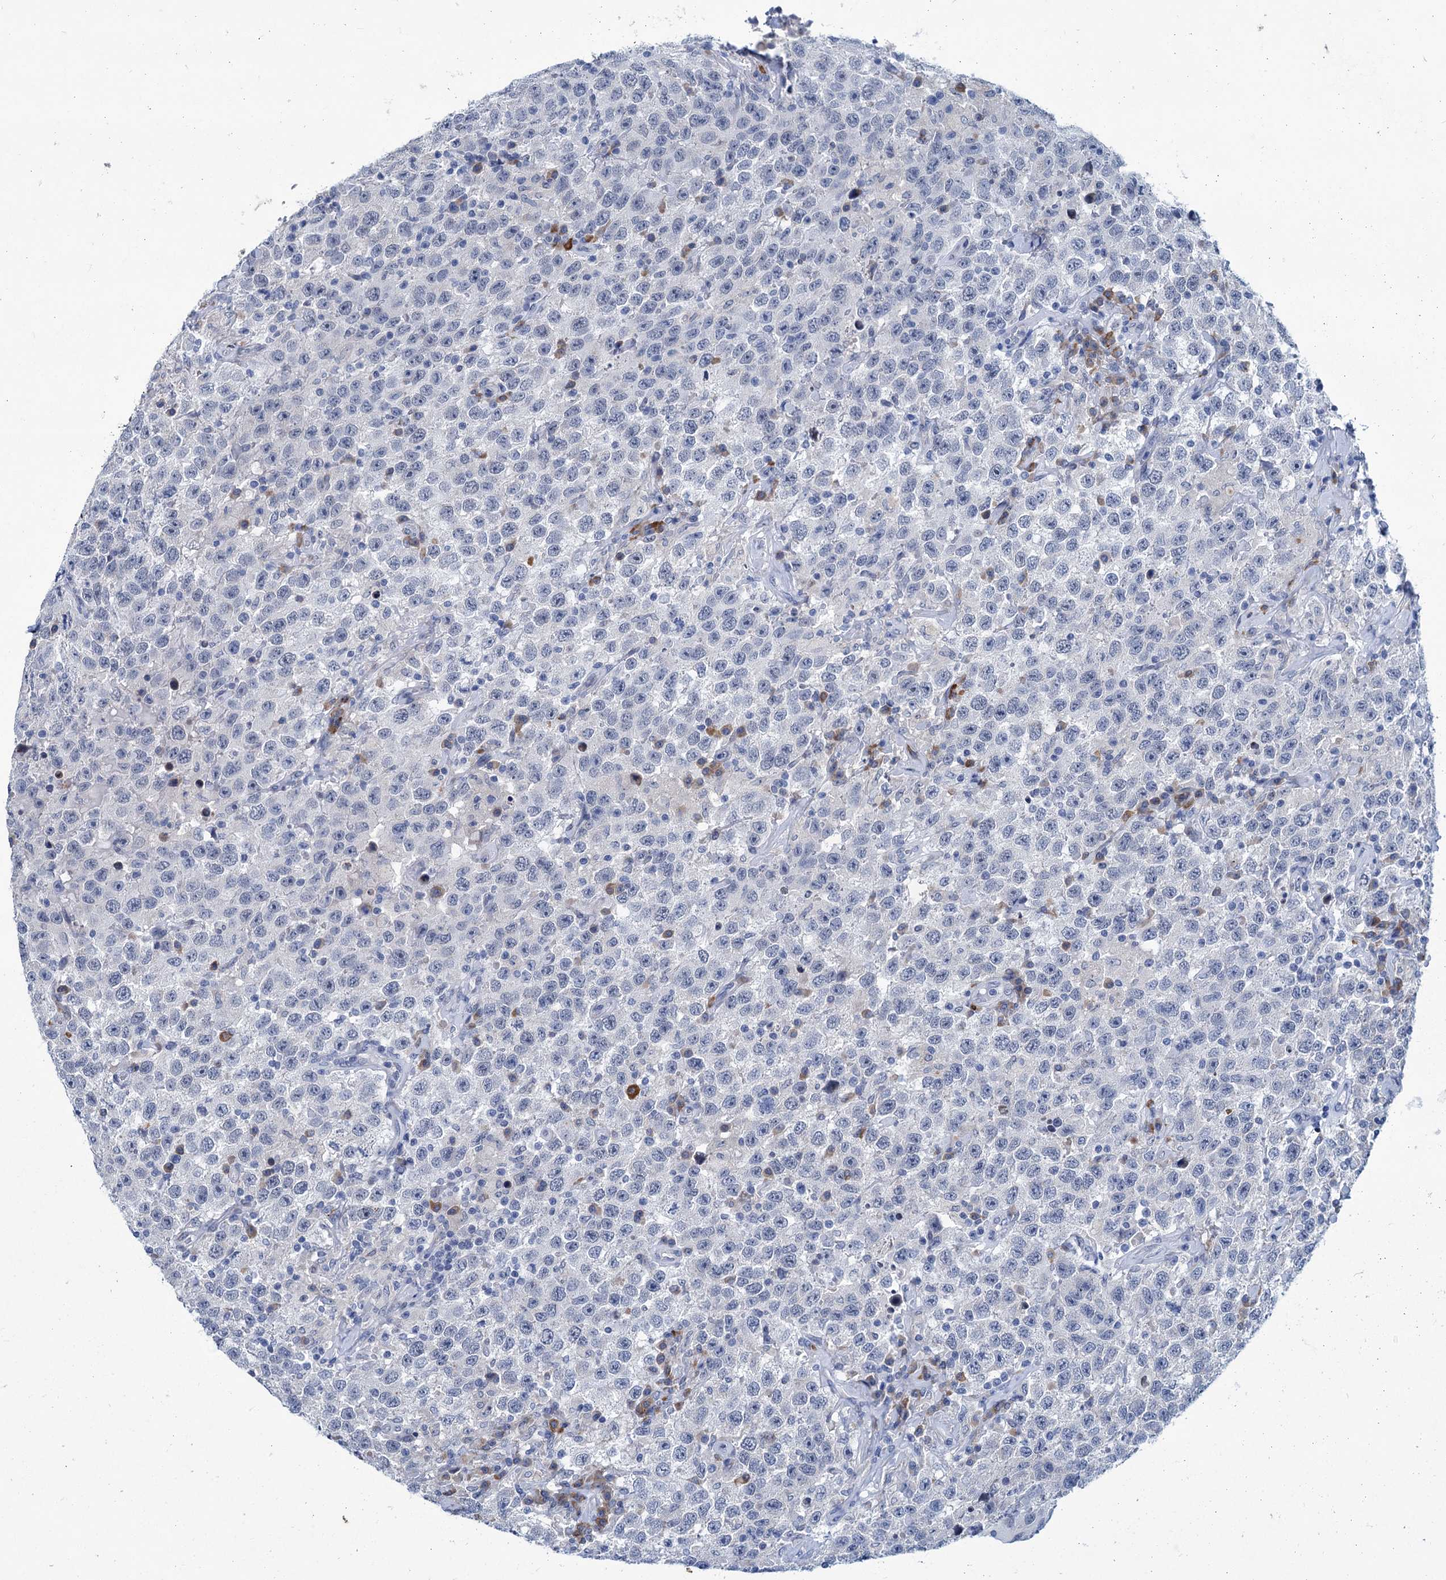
{"staining": {"intensity": "negative", "quantity": "none", "location": "none"}, "tissue": "testis cancer", "cell_type": "Tumor cells", "image_type": "cancer", "snomed": [{"axis": "morphology", "description": "Seminoma, NOS"}, {"axis": "topography", "description": "Testis"}], "caption": "IHC micrograph of neoplastic tissue: human testis cancer (seminoma) stained with DAB displays no significant protein expression in tumor cells.", "gene": "NEU3", "patient": {"sex": "male", "age": 41}}